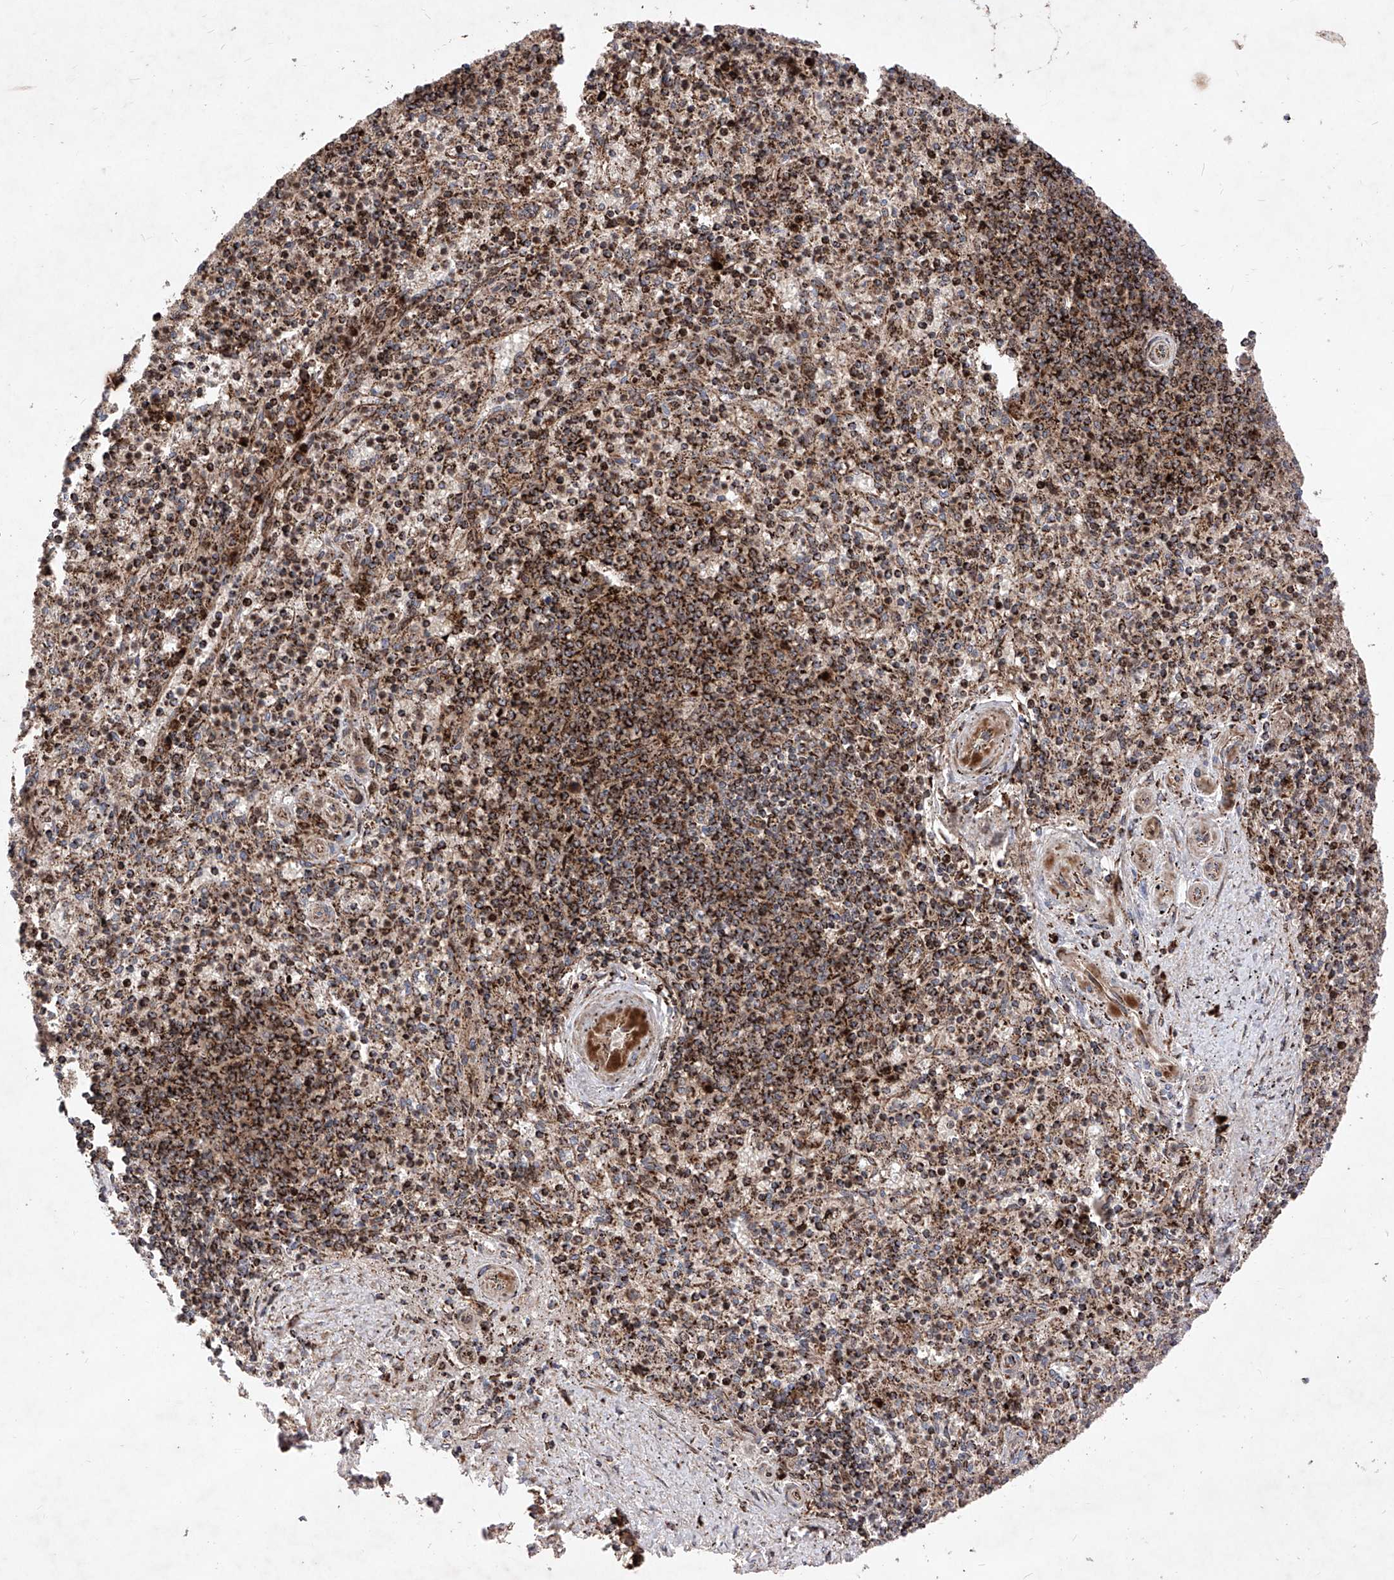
{"staining": {"intensity": "strong", "quantity": "<25%", "location": "cytoplasmic/membranous"}, "tissue": "spleen", "cell_type": "Cells in red pulp", "image_type": "normal", "snomed": [{"axis": "morphology", "description": "Normal tissue, NOS"}, {"axis": "topography", "description": "Spleen"}], "caption": "A histopathology image of human spleen stained for a protein shows strong cytoplasmic/membranous brown staining in cells in red pulp.", "gene": "SEMA6A", "patient": {"sex": "male", "age": 72}}